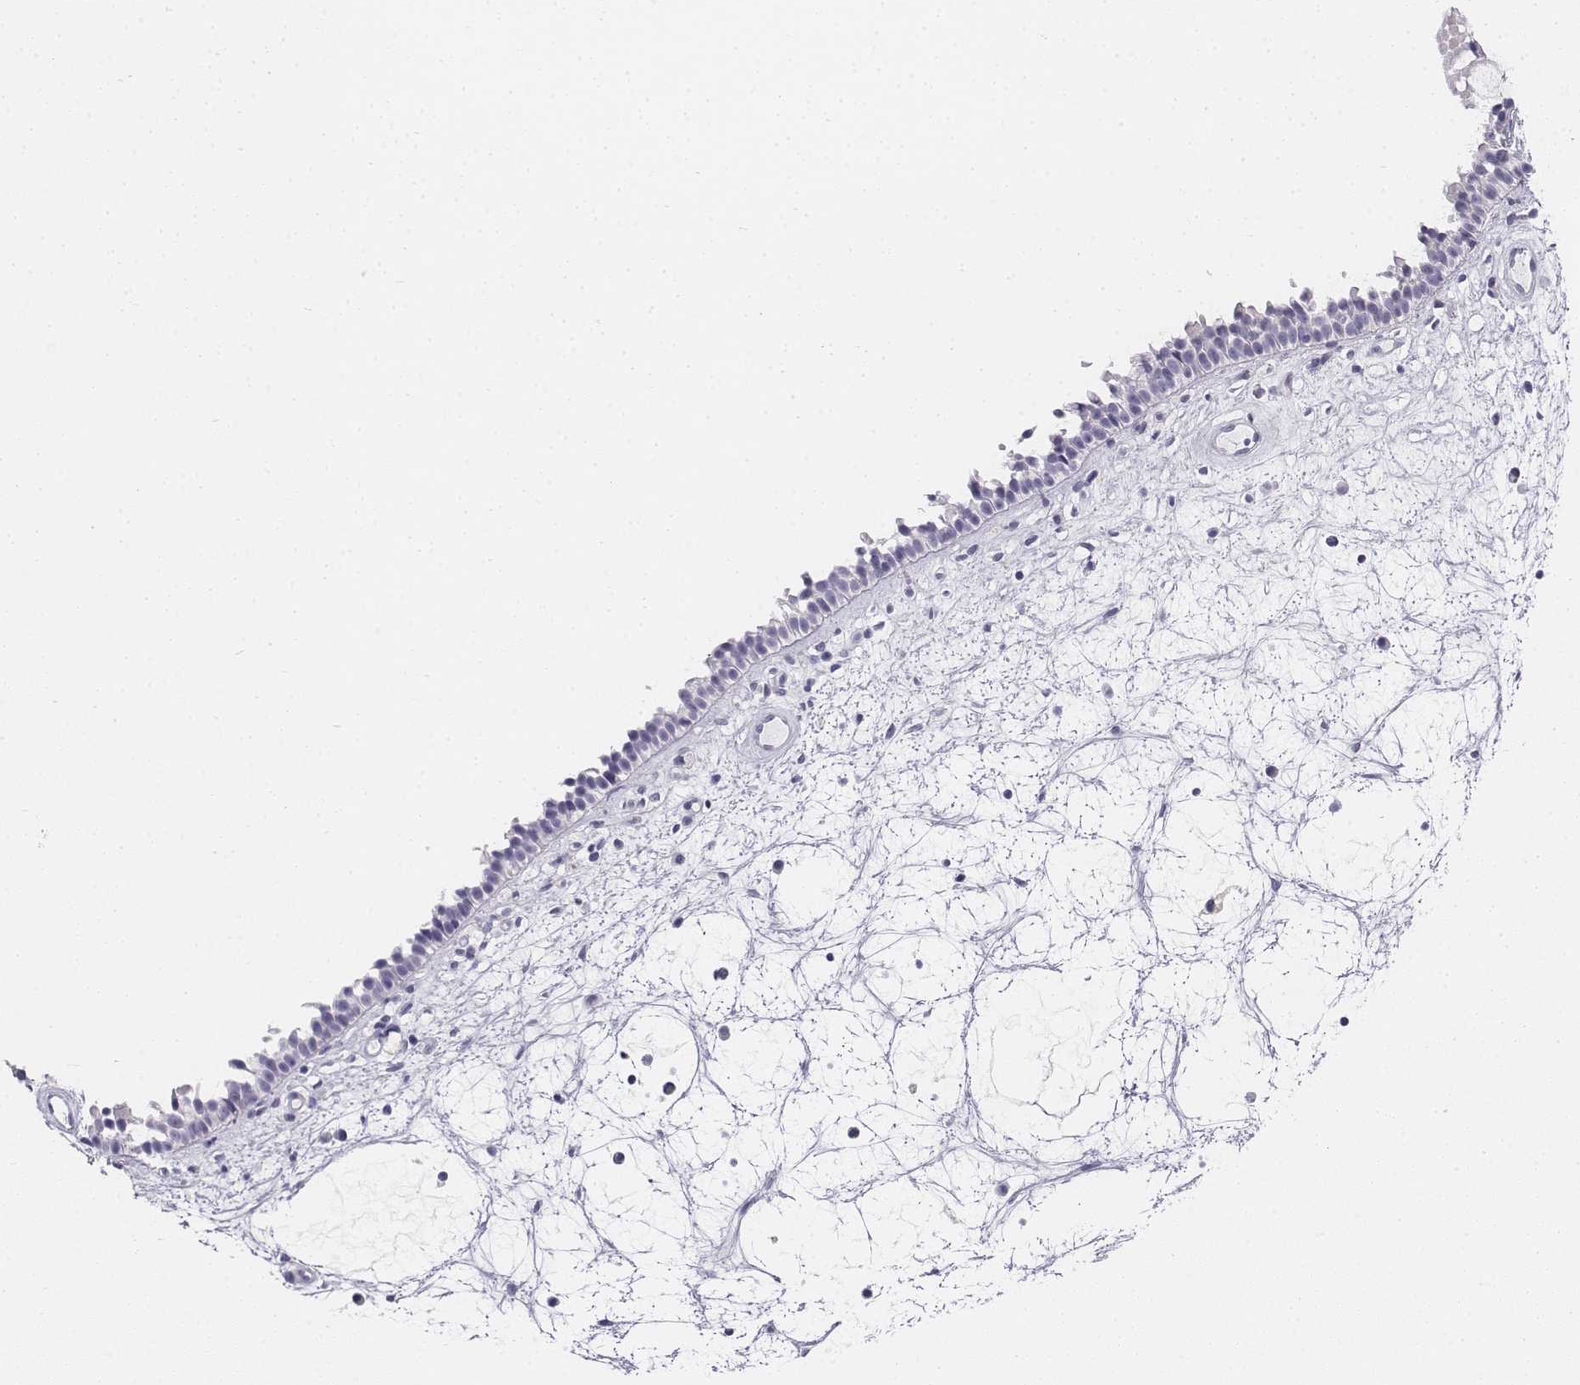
{"staining": {"intensity": "negative", "quantity": "none", "location": "none"}, "tissue": "nasopharynx", "cell_type": "Respiratory epithelial cells", "image_type": "normal", "snomed": [{"axis": "morphology", "description": "Normal tissue, NOS"}, {"axis": "topography", "description": "Nasopharynx"}], "caption": "Immunohistochemistry (IHC) histopathology image of normal nasopharynx: nasopharynx stained with DAB (3,3'-diaminobenzidine) shows no significant protein expression in respiratory epithelial cells. (DAB (3,3'-diaminobenzidine) immunohistochemistry, high magnification).", "gene": "TH", "patient": {"sex": "male", "age": 69}}